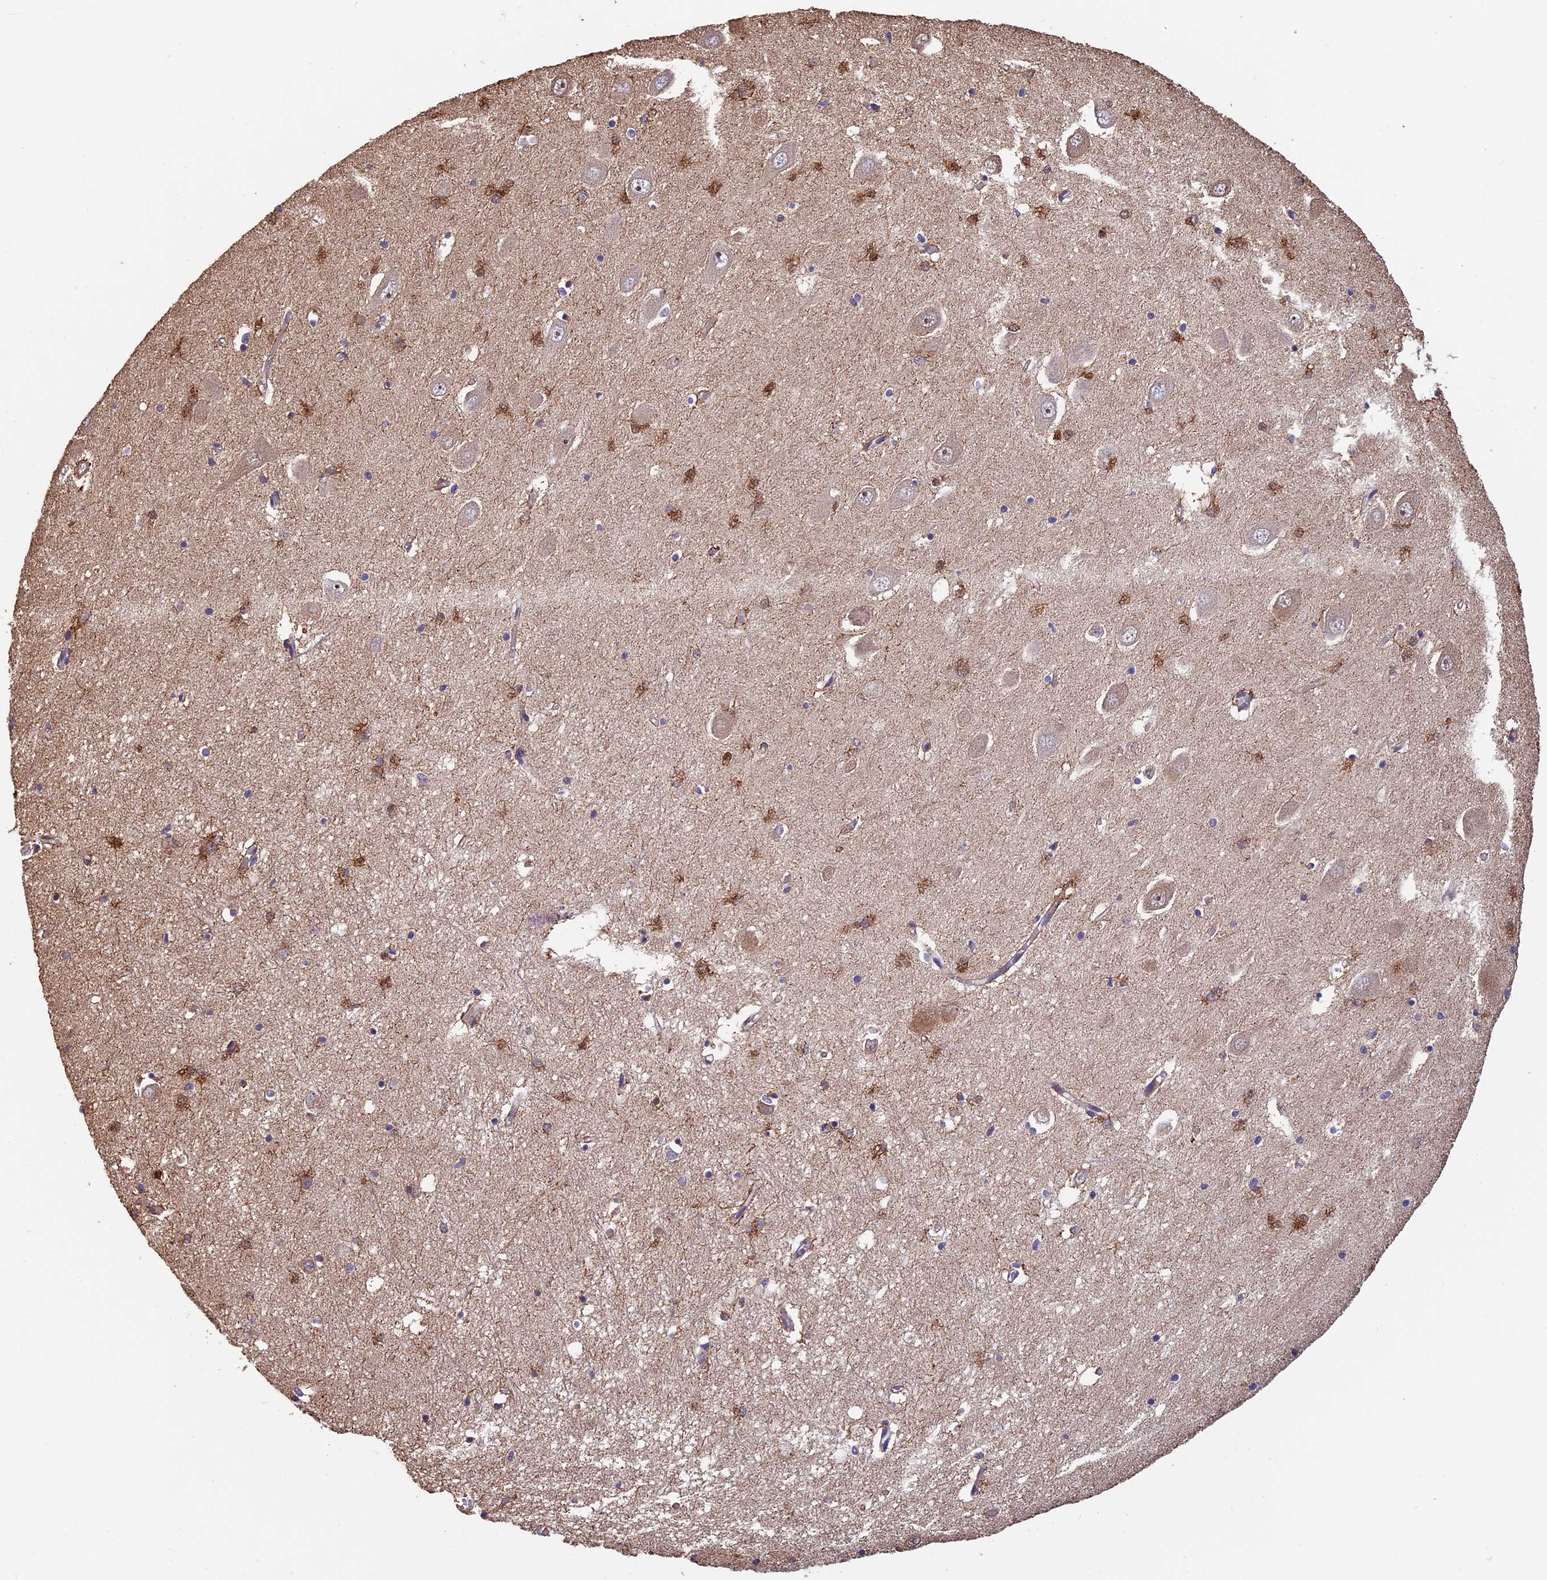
{"staining": {"intensity": "moderate", "quantity": "25%-75%", "location": "cytoplasmic/membranous"}, "tissue": "hippocampus", "cell_type": "Glial cells", "image_type": "normal", "snomed": [{"axis": "morphology", "description": "Normal tissue, NOS"}, {"axis": "topography", "description": "Hippocampus"}], "caption": "A histopathology image of human hippocampus stained for a protein demonstrates moderate cytoplasmic/membranous brown staining in glial cells.", "gene": "PKD2L2", "patient": {"sex": "male", "age": 70}}